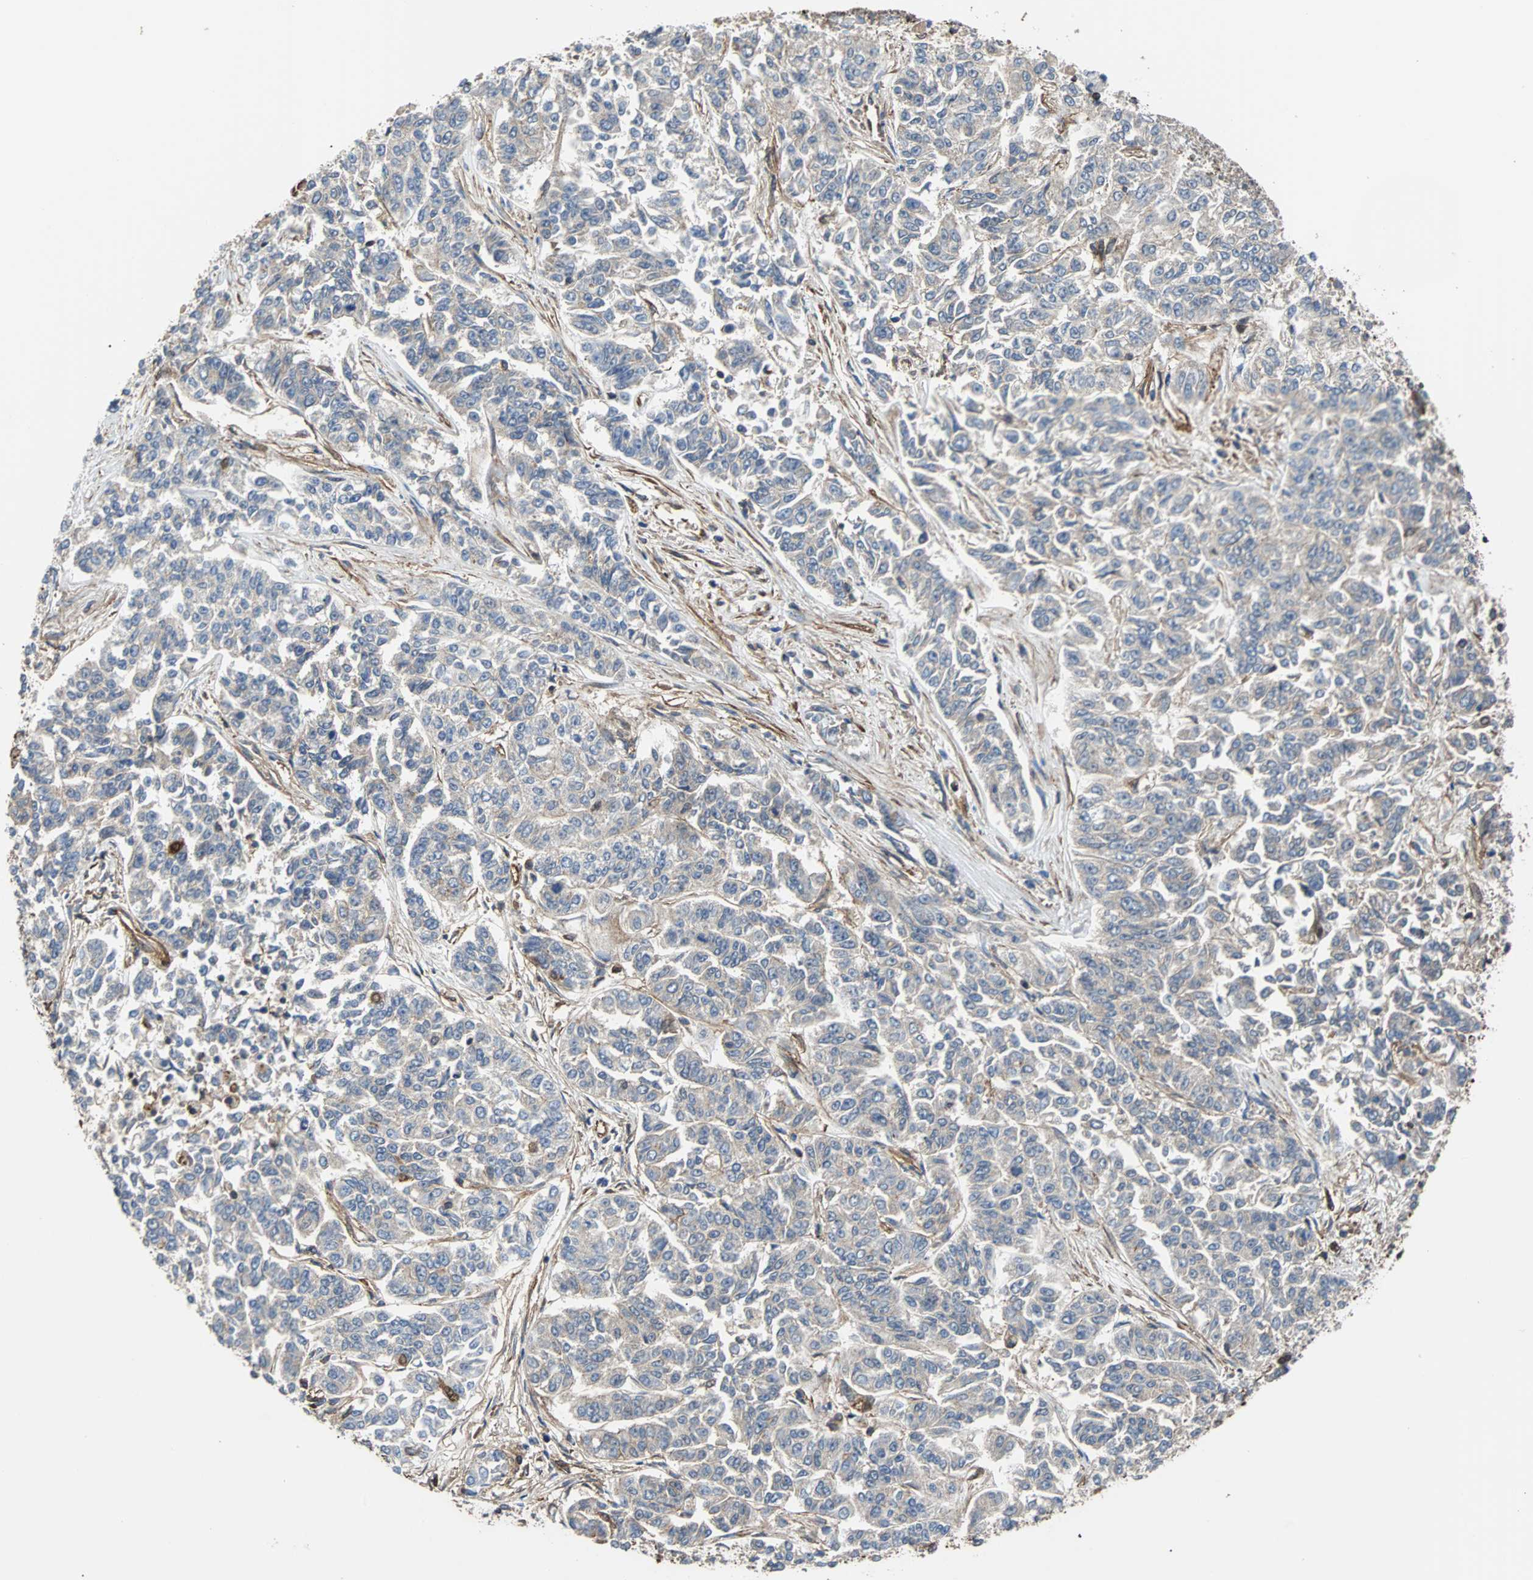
{"staining": {"intensity": "weak", "quantity": ">75%", "location": "cytoplasmic/membranous"}, "tissue": "lung cancer", "cell_type": "Tumor cells", "image_type": "cancer", "snomed": [{"axis": "morphology", "description": "Adenocarcinoma, NOS"}, {"axis": "topography", "description": "Lung"}], "caption": "Immunohistochemical staining of human adenocarcinoma (lung) exhibits weak cytoplasmic/membranous protein staining in about >75% of tumor cells. The protein of interest is stained brown, and the nuclei are stained in blue (DAB IHC with brightfield microscopy, high magnification).", "gene": "PLCG2", "patient": {"sex": "male", "age": 84}}